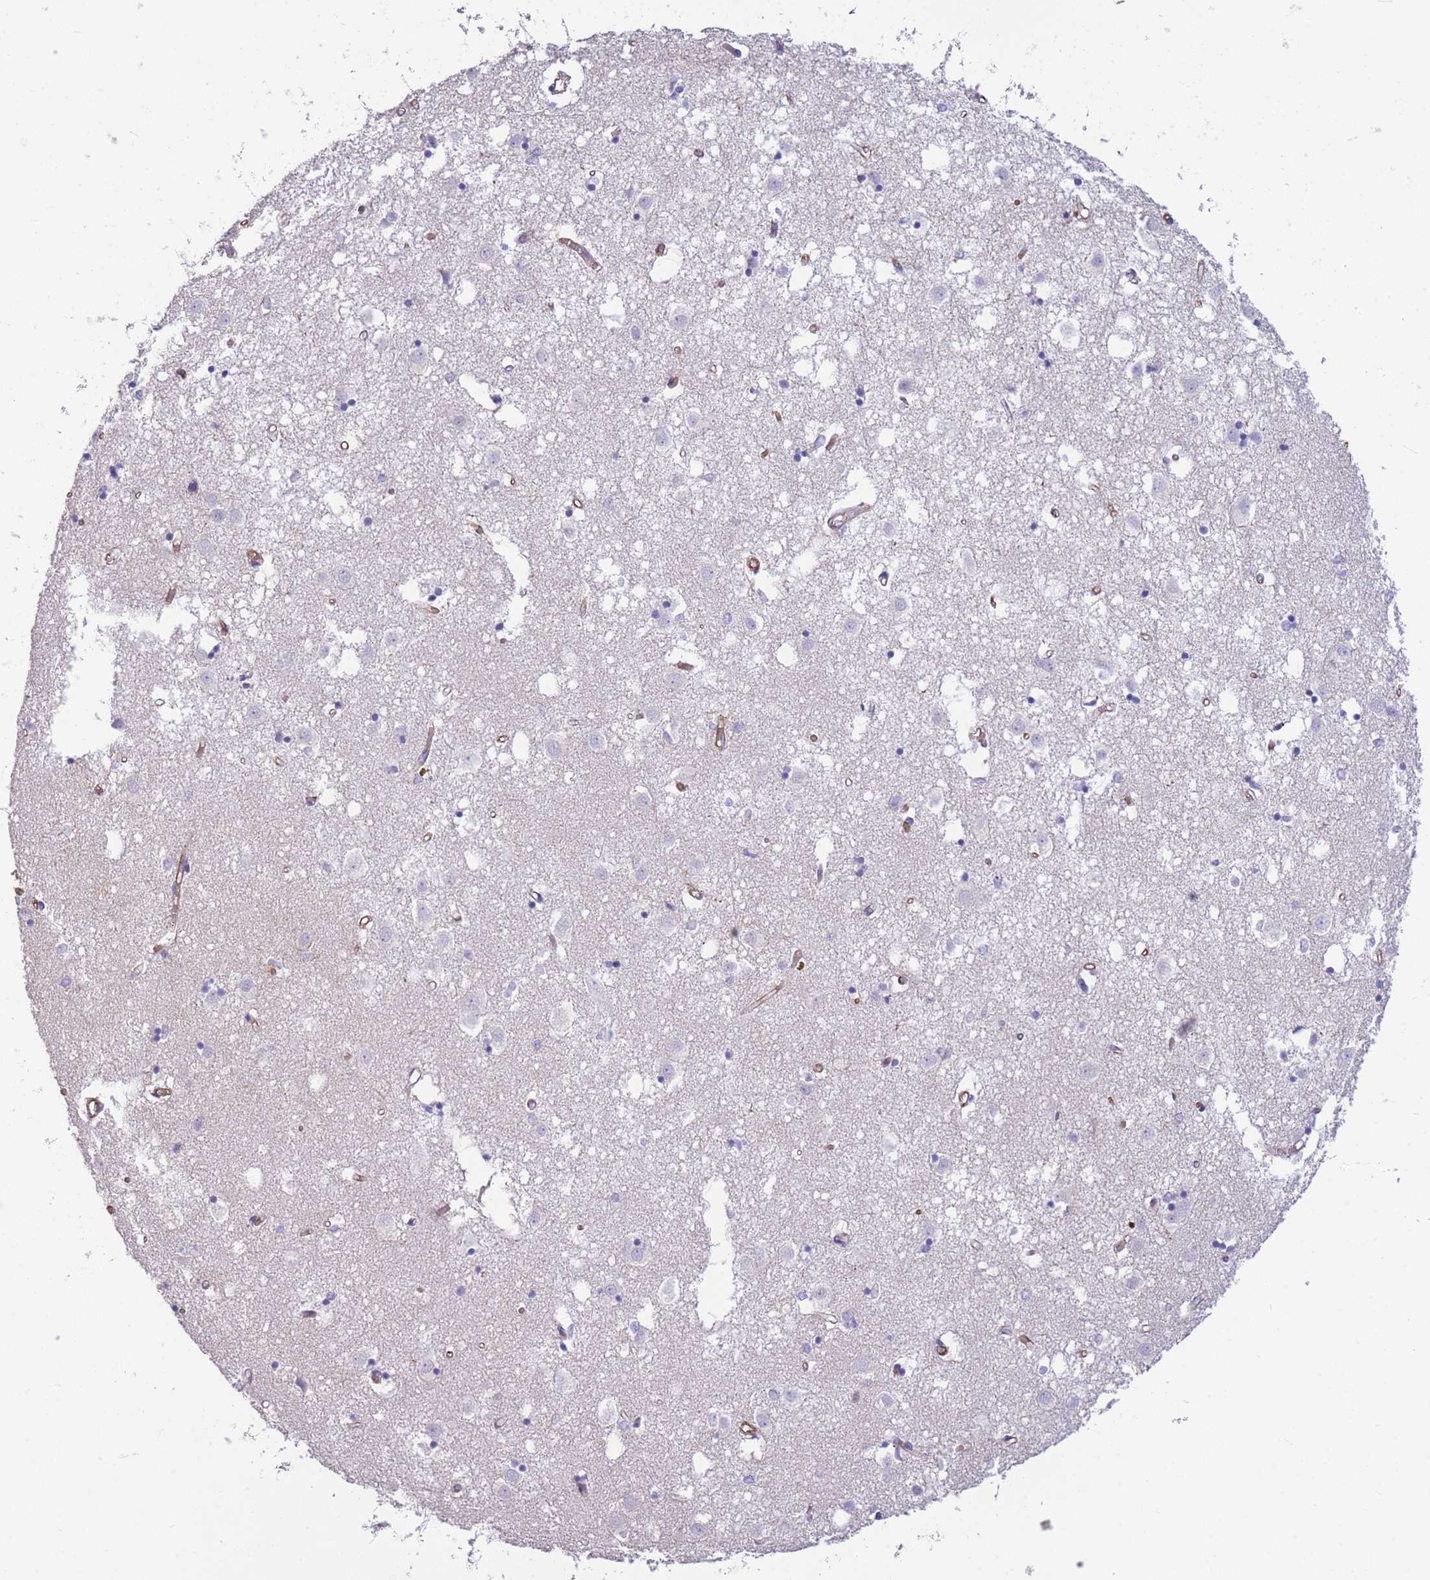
{"staining": {"intensity": "negative", "quantity": "none", "location": "none"}, "tissue": "caudate", "cell_type": "Glial cells", "image_type": "normal", "snomed": [{"axis": "morphology", "description": "Normal tissue, NOS"}, {"axis": "topography", "description": "Lateral ventricle wall"}], "caption": "This is an immunohistochemistry image of unremarkable caudate. There is no staining in glial cells.", "gene": "ANKRD53", "patient": {"sex": "male", "age": 70}}